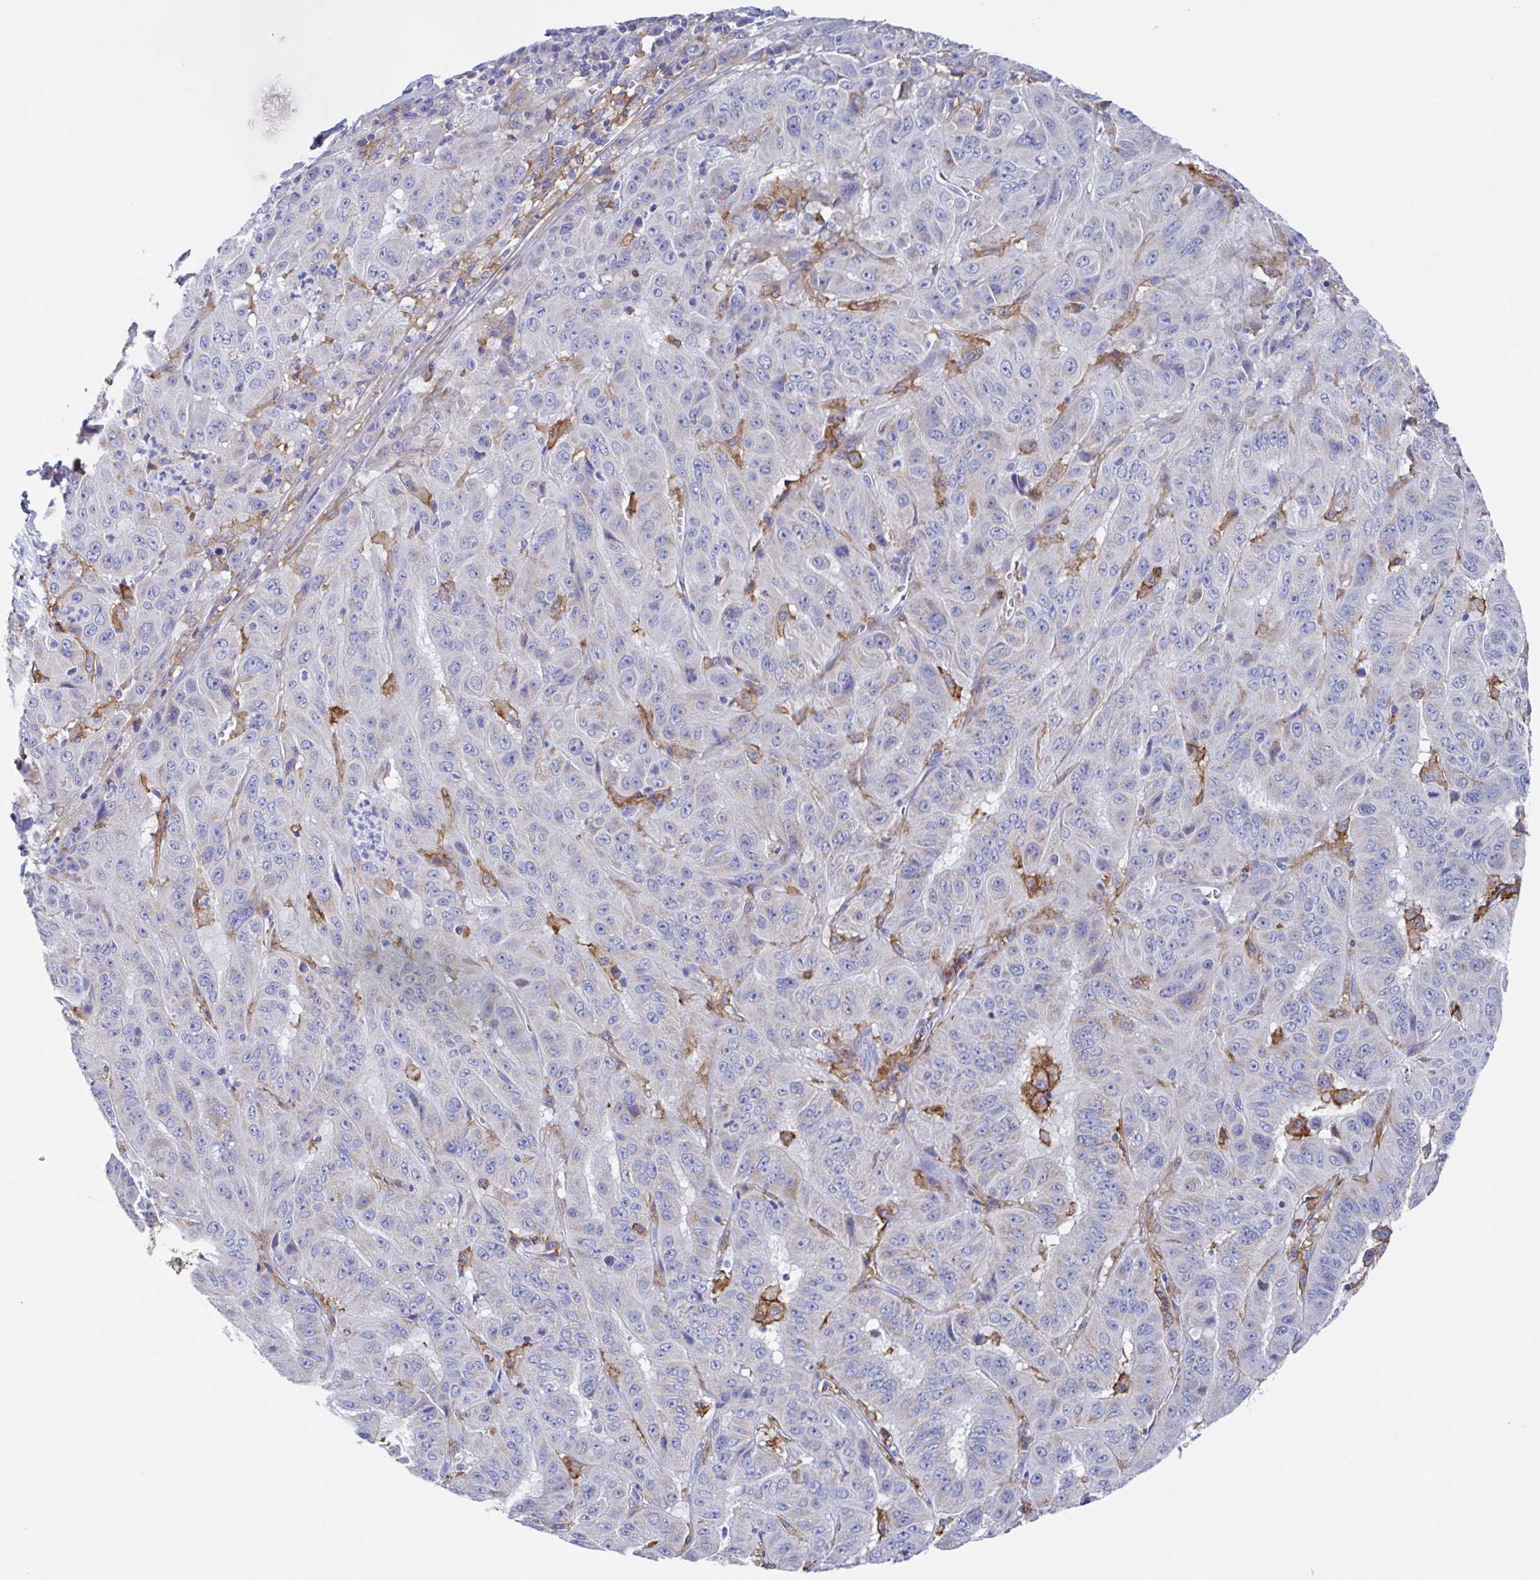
{"staining": {"intensity": "negative", "quantity": "none", "location": "none"}, "tissue": "pancreatic cancer", "cell_type": "Tumor cells", "image_type": "cancer", "snomed": [{"axis": "morphology", "description": "Adenocarcinoma, NOS"}, {"axis": "topography", "description": "Pancreas"}], "caption": "Human pancreatic cancer stained for a protein using IHC displays no expression in tumor cells.", "gene": "FCGR3A", "patient": {"sex": "male", "age": 63}}